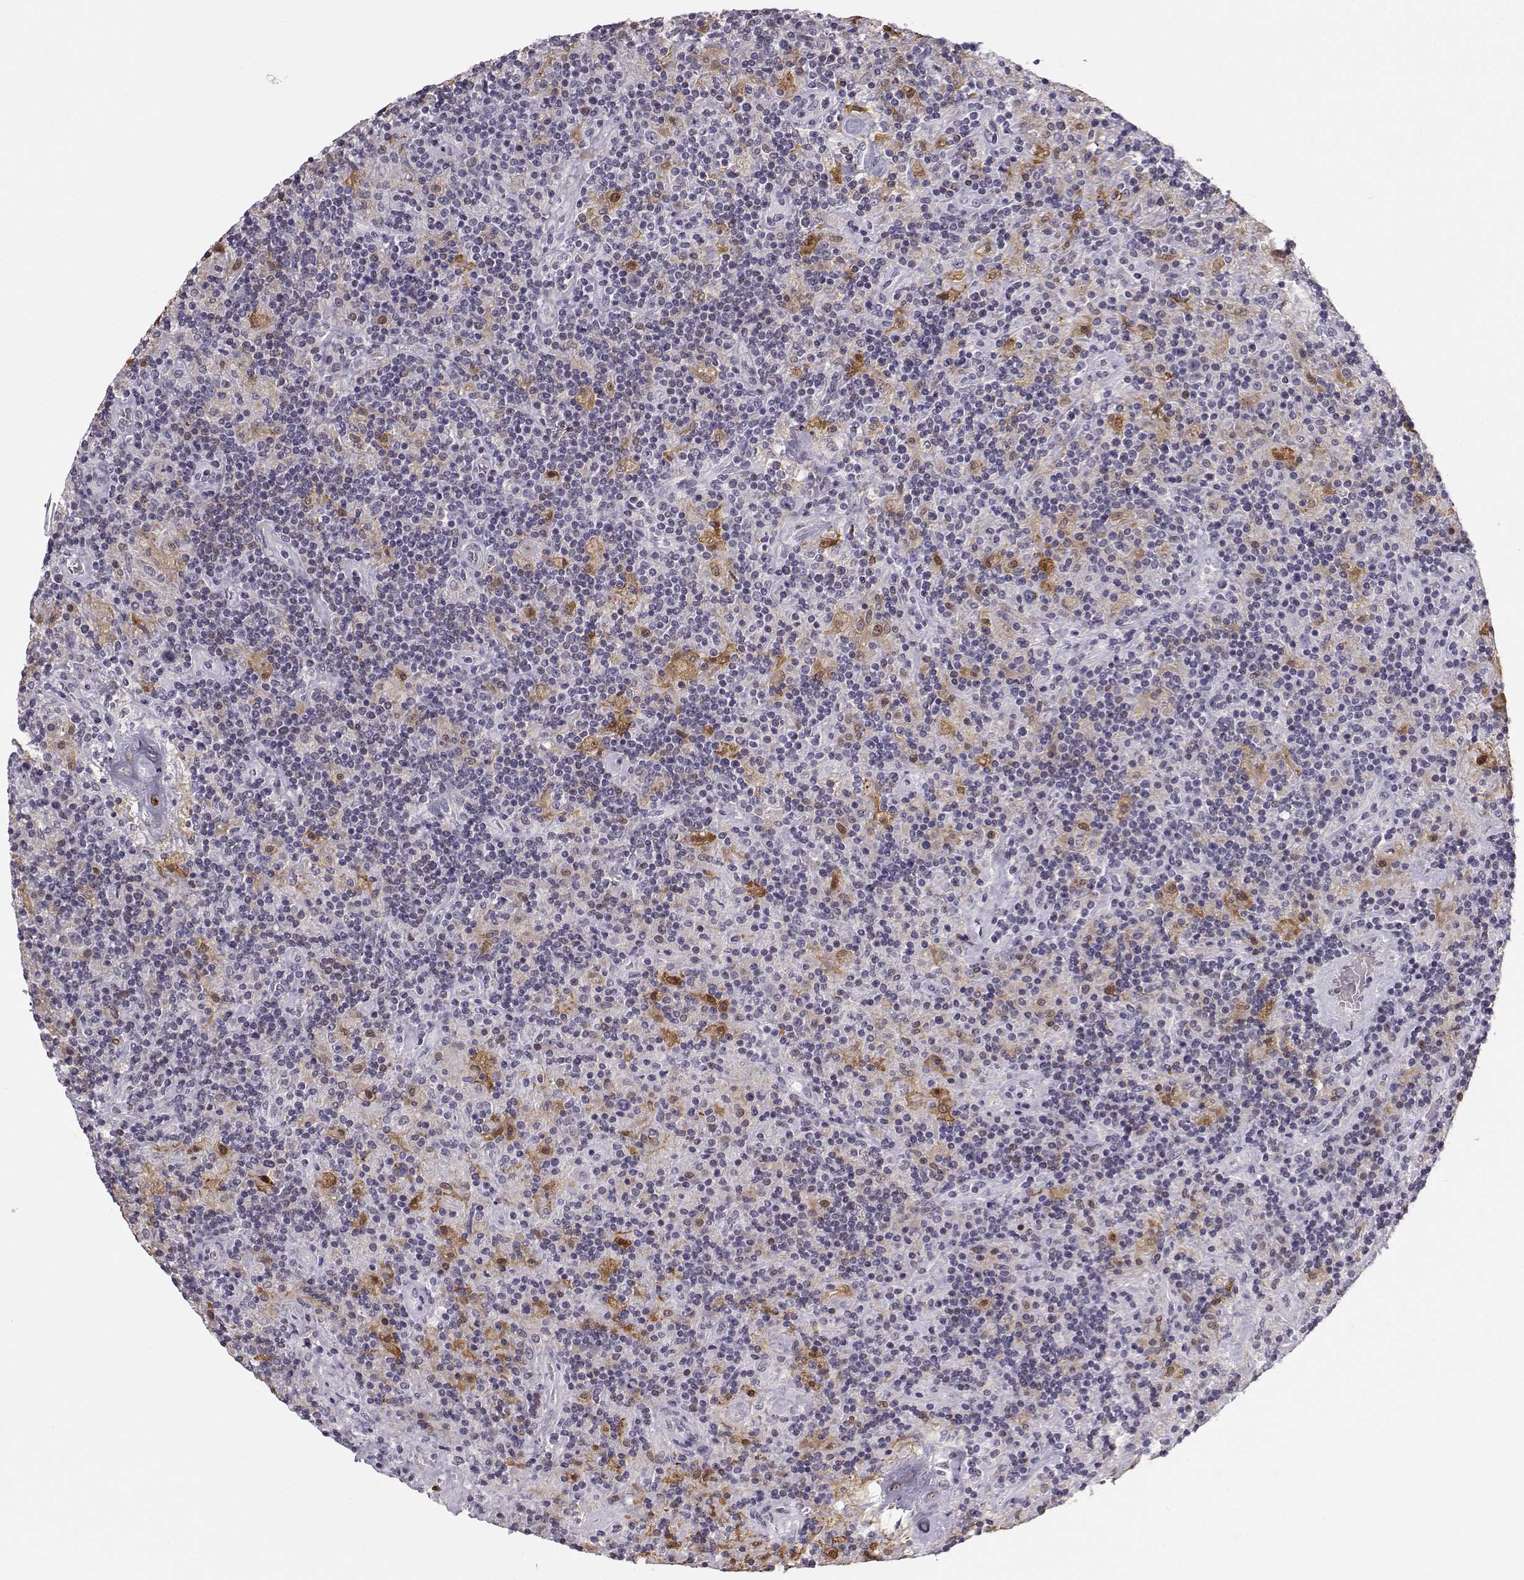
{"staining": {"intensity": "negative", "quantity": "none", "location": "none"}, "tissue": "lymphoma", "cell_type": "Tumor cells", "image_type": "cancer", "snomed": [{"axis": "morphology", "description": "Hodgkin's disease, NOS"}, {"axis": "topography", "description": "Lymph node"}], "caption": "Tumor cells show no significant protein staining in lymphoma.", "gene": "HTR7", "patient": {"sex": "male", "age": 70}}